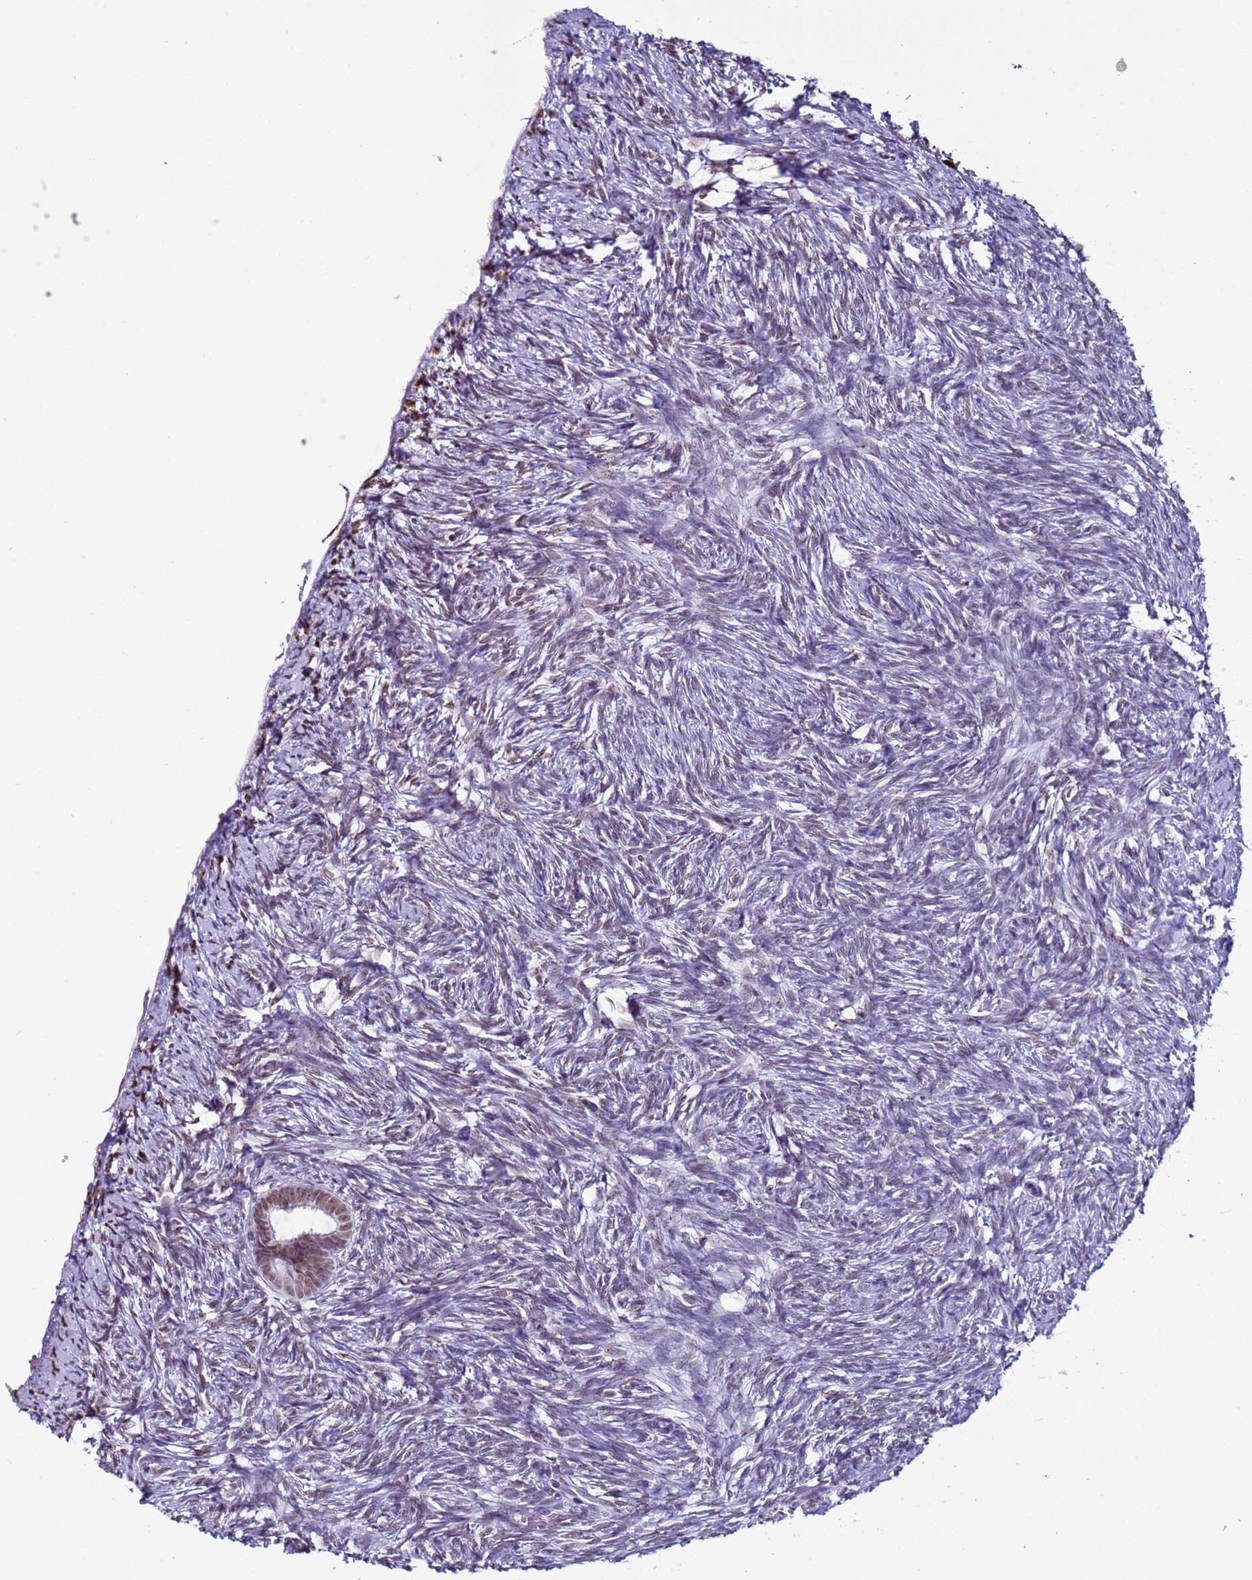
{"staining": {"intensity": "strong", "quantity": ">75%", "location": "nuclear"}, "tissue": "ovary", "cell_type": "Follicle cells", "image_type": "normal", "snomed": [{"axis": "morphology", "description": "Normal tissue, NOS"}, {"axis": "topography", "description": "Ovary"}], "caption": "High-magnification brightfield microscopy of unremarkable ovary stained with DAB (3,3'-diaminobenzidine) (brown) and counterstained with hematoxylin (blue). follicle cells exhibit strong nuclear expression is seen in approximately>75% of cells.", "gene": "H4C11", "patient": {"sex": "female", "age": 51}}